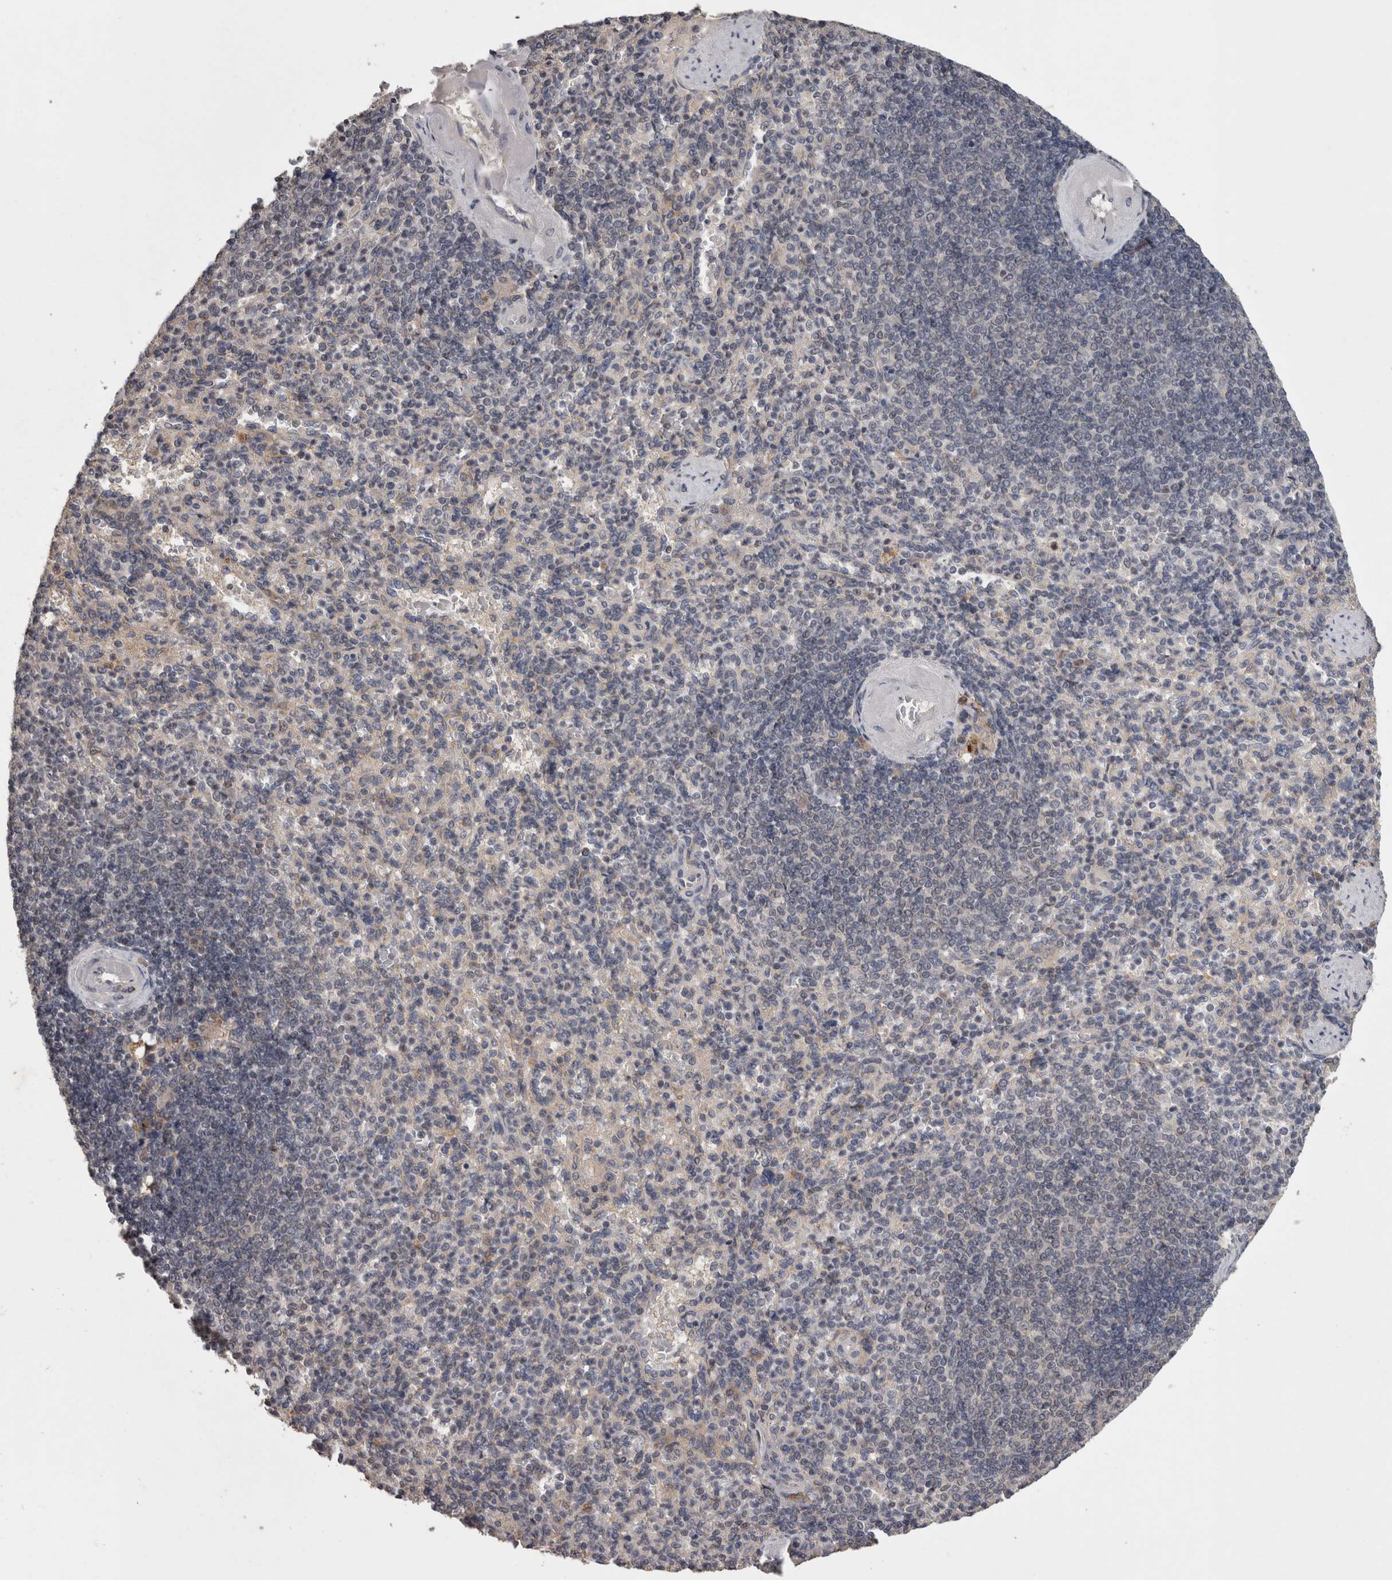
{"staining": {"intensity": "negative", "quantity": "none", "location": "none"}, "tissue": "spleen", "cell_type": "Cells in red pulp", "image_type": "normal", "snomed": [{"axis": "morphology", "description": "Normal tissue, NOS"}, {"axis": "topography", "description": "Spleen"}], "caption": "High power microscopy image of an immunohistochemistry (IHC) image of benign spleen, revealing no significant staining in cells in red pulp. (Stains: DAB IHC with hematoxylin counter stain, Microscopy: brightfield microscopy at high magnification).", "gene": "PCM1", "patient": {"sex": "female", "age": 74}}